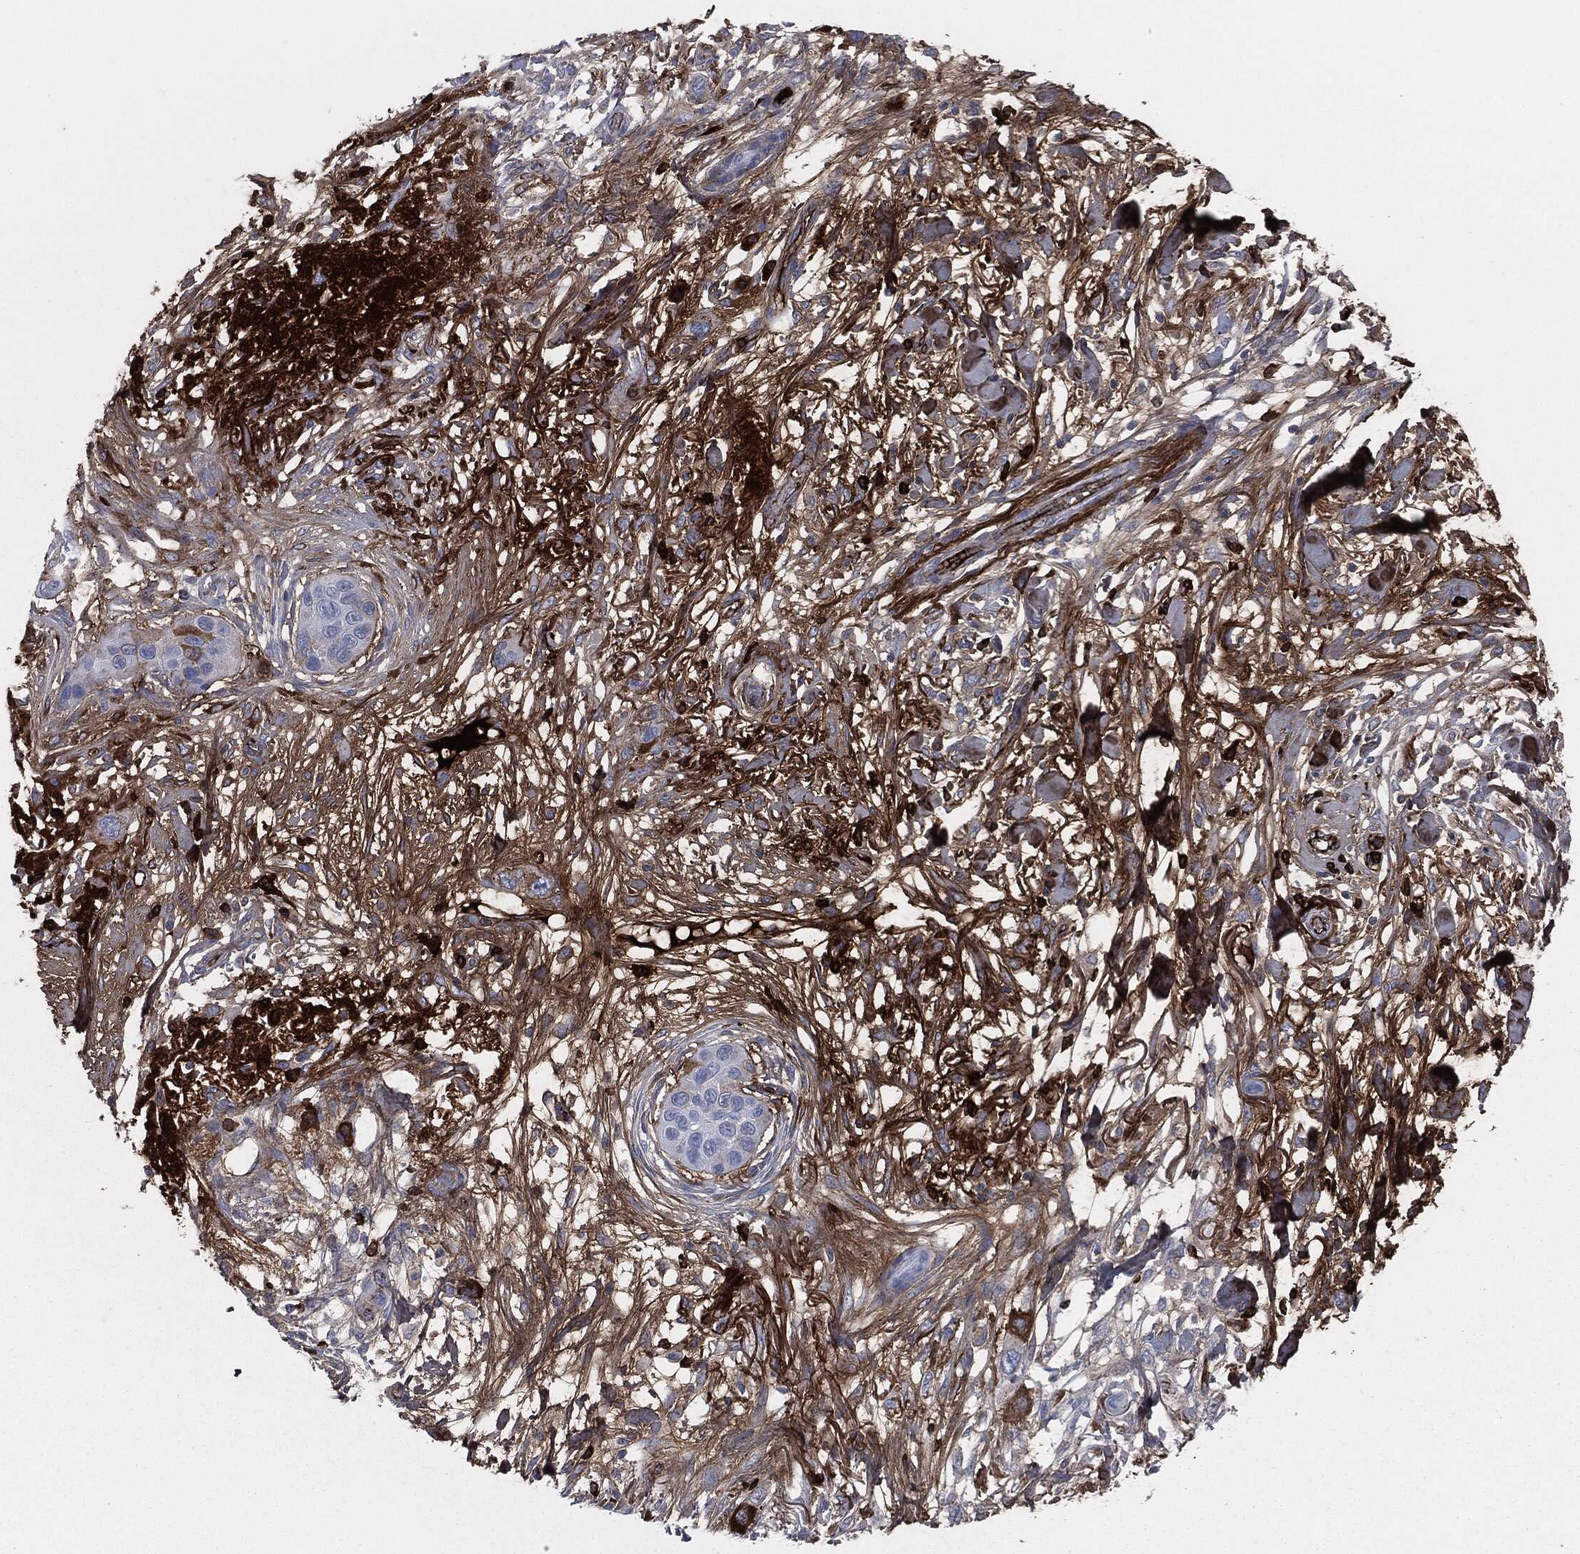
{"staining": {"intensity": "strong", "quantity": "<25%", "location": "cytoplasmic/membranous"}, "tissue": "skin cancer", "cell_type": "Tumor cells", "image_type": "cancer", "snomed": [{"axis": "morphology", "description": "Squamous cell carcinoma, NOS"}, {"axis": "topography", "description": "Skin"}], "caption": "Skin cancer tissue displays strong cytoplasmic/membranous staining in about <25% of tumor cells", "gene": "APOB", "patient": {"sex": "male", "age": 79}}